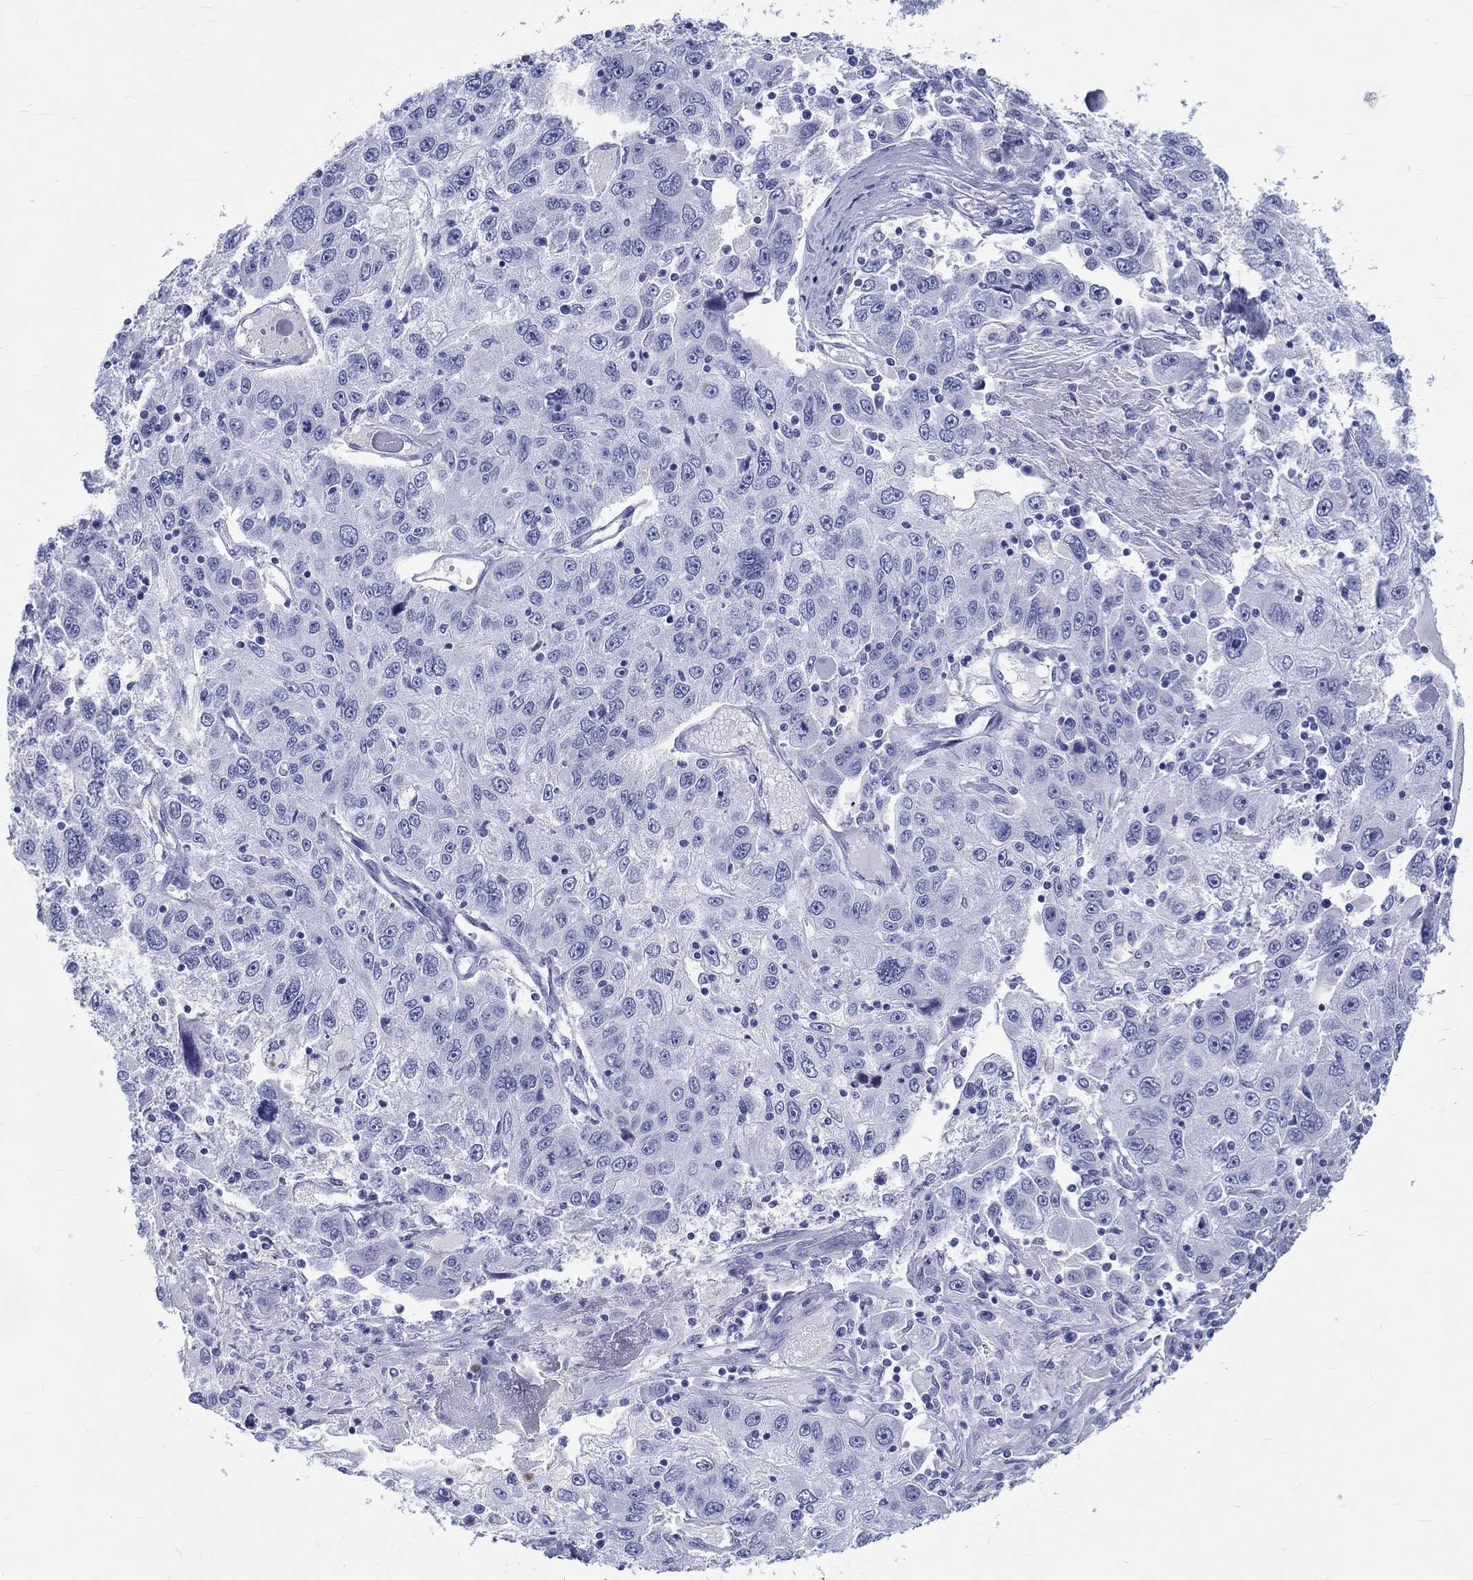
{"staining": {"intensity": "negative", "quantity": "none", "location": "none"}, "tissue": "stomach cancer", "cell_type": "Tumor cells", "image_type": "cancer", "snomed": [{"axis": "morphology", "description": "Adenocarcinoma, NOS"}, {"axis": "topography", "description": "Stomach"}], "caption": "A histopathology image of stomach cancer (adenocarcinoma) stained for a protein reveals no brown staining in tumor cells.", "gene": "SH2D7", "patient": {"sex": "male", "age": 56}}